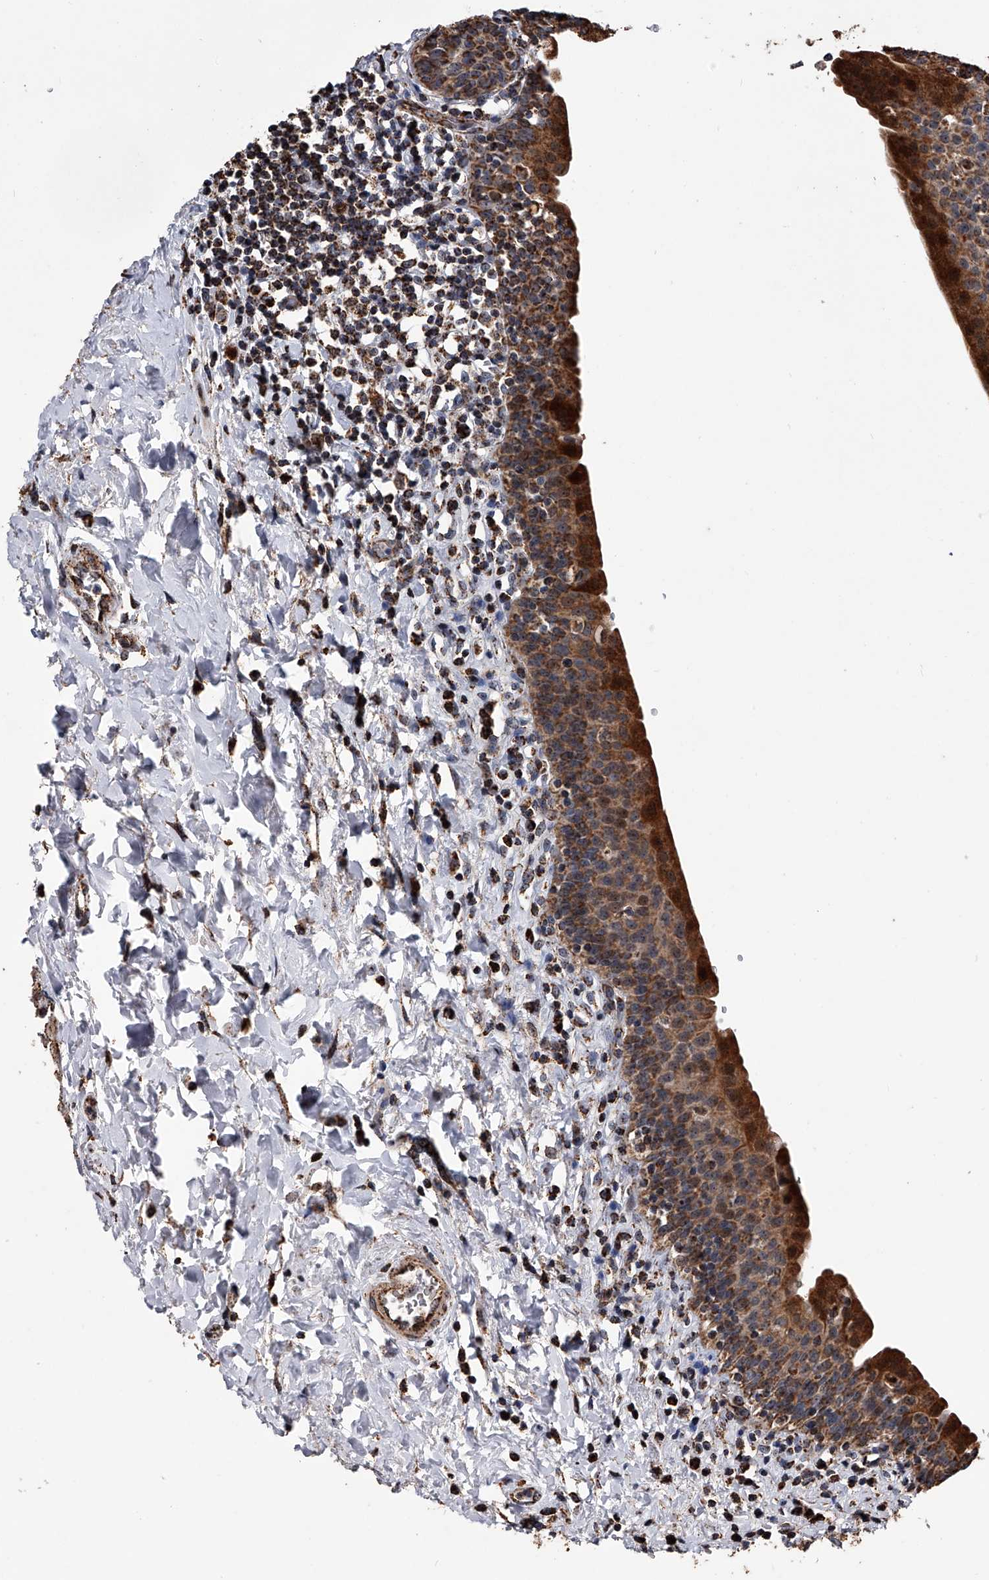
{"staining": {"intensity": "strong", "quantity": ">75%", "location": "cytoplasmic/membranous"}, "tissue": "urinary bladder", "cell_type": "Urothelial cells", "image_type": "normal", "snomed": [{"axis": "morphology", "description": "Normal tissue, NOS"}, {"axis": "topography", "description": "Urinary bladder"}], "caption": "Immunohistochemistry of unremarkable human urinary bladder shows high levels of strong cytoplasmic/membranous positivity in approximately >75% of urothelial cells. The protein is shown in brown color, while the nuclei are stained blue.", "gene": "SMPDL3A", "patient": {"sex": "male", "age": 83}}